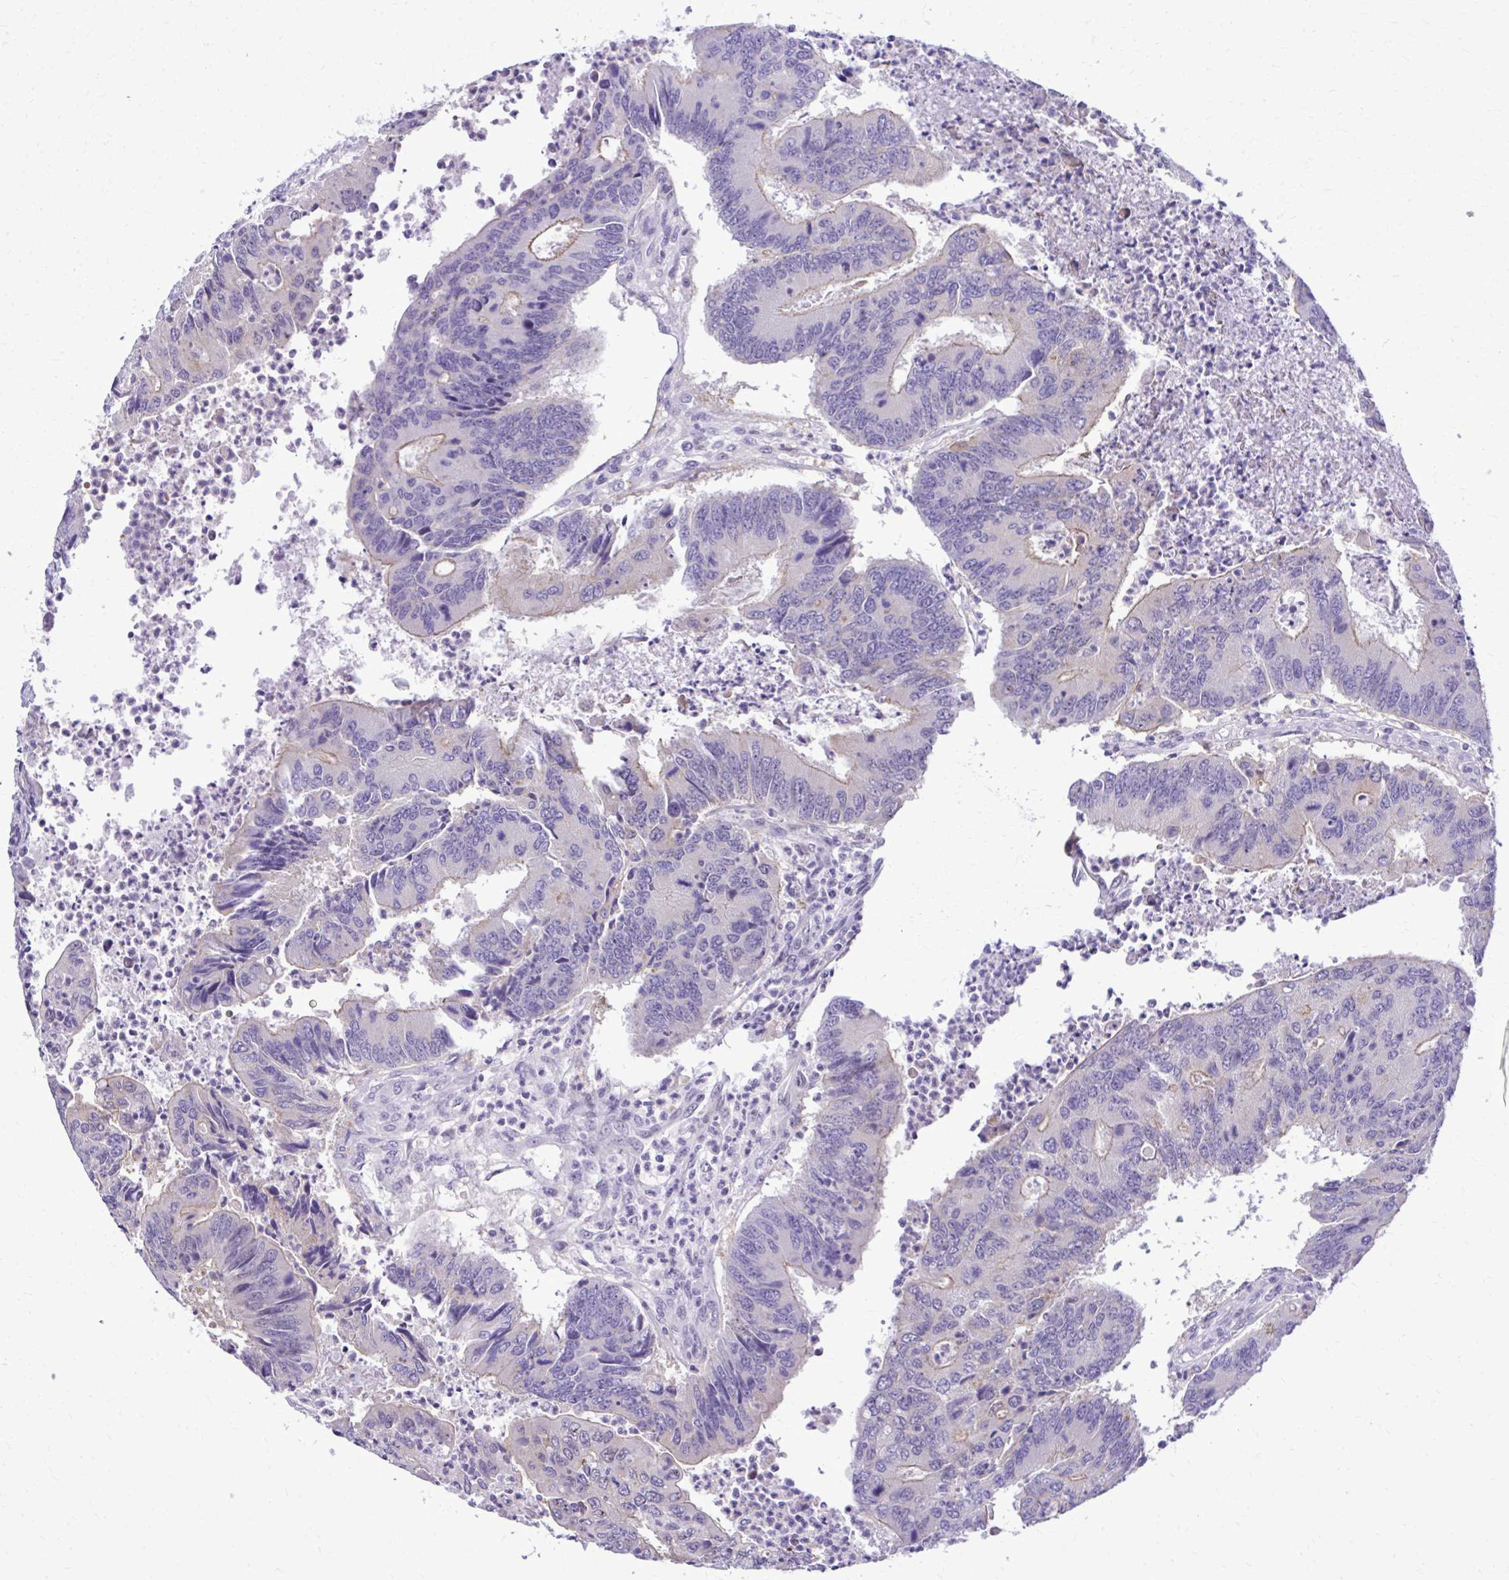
{"staining": {"intensity": "weak", "quantity": "<25%", "location": "cytoplasmic/membranous"}, "tissue": "colorectal cancer", "cell_type": "Tumor cells", "image_type": "cancer", "snomed": [{"axis": "morphology", "description": "Adenocarcinoma, NOS"}, {"axis": "topography", "description": "Colon"}], "caption": "Colorectal cancer stained for a protein using immunohistochemistry shows no staining tumor cells.", "gene": "RASL11B", "patient": {"sex": "female", "age": 67}}